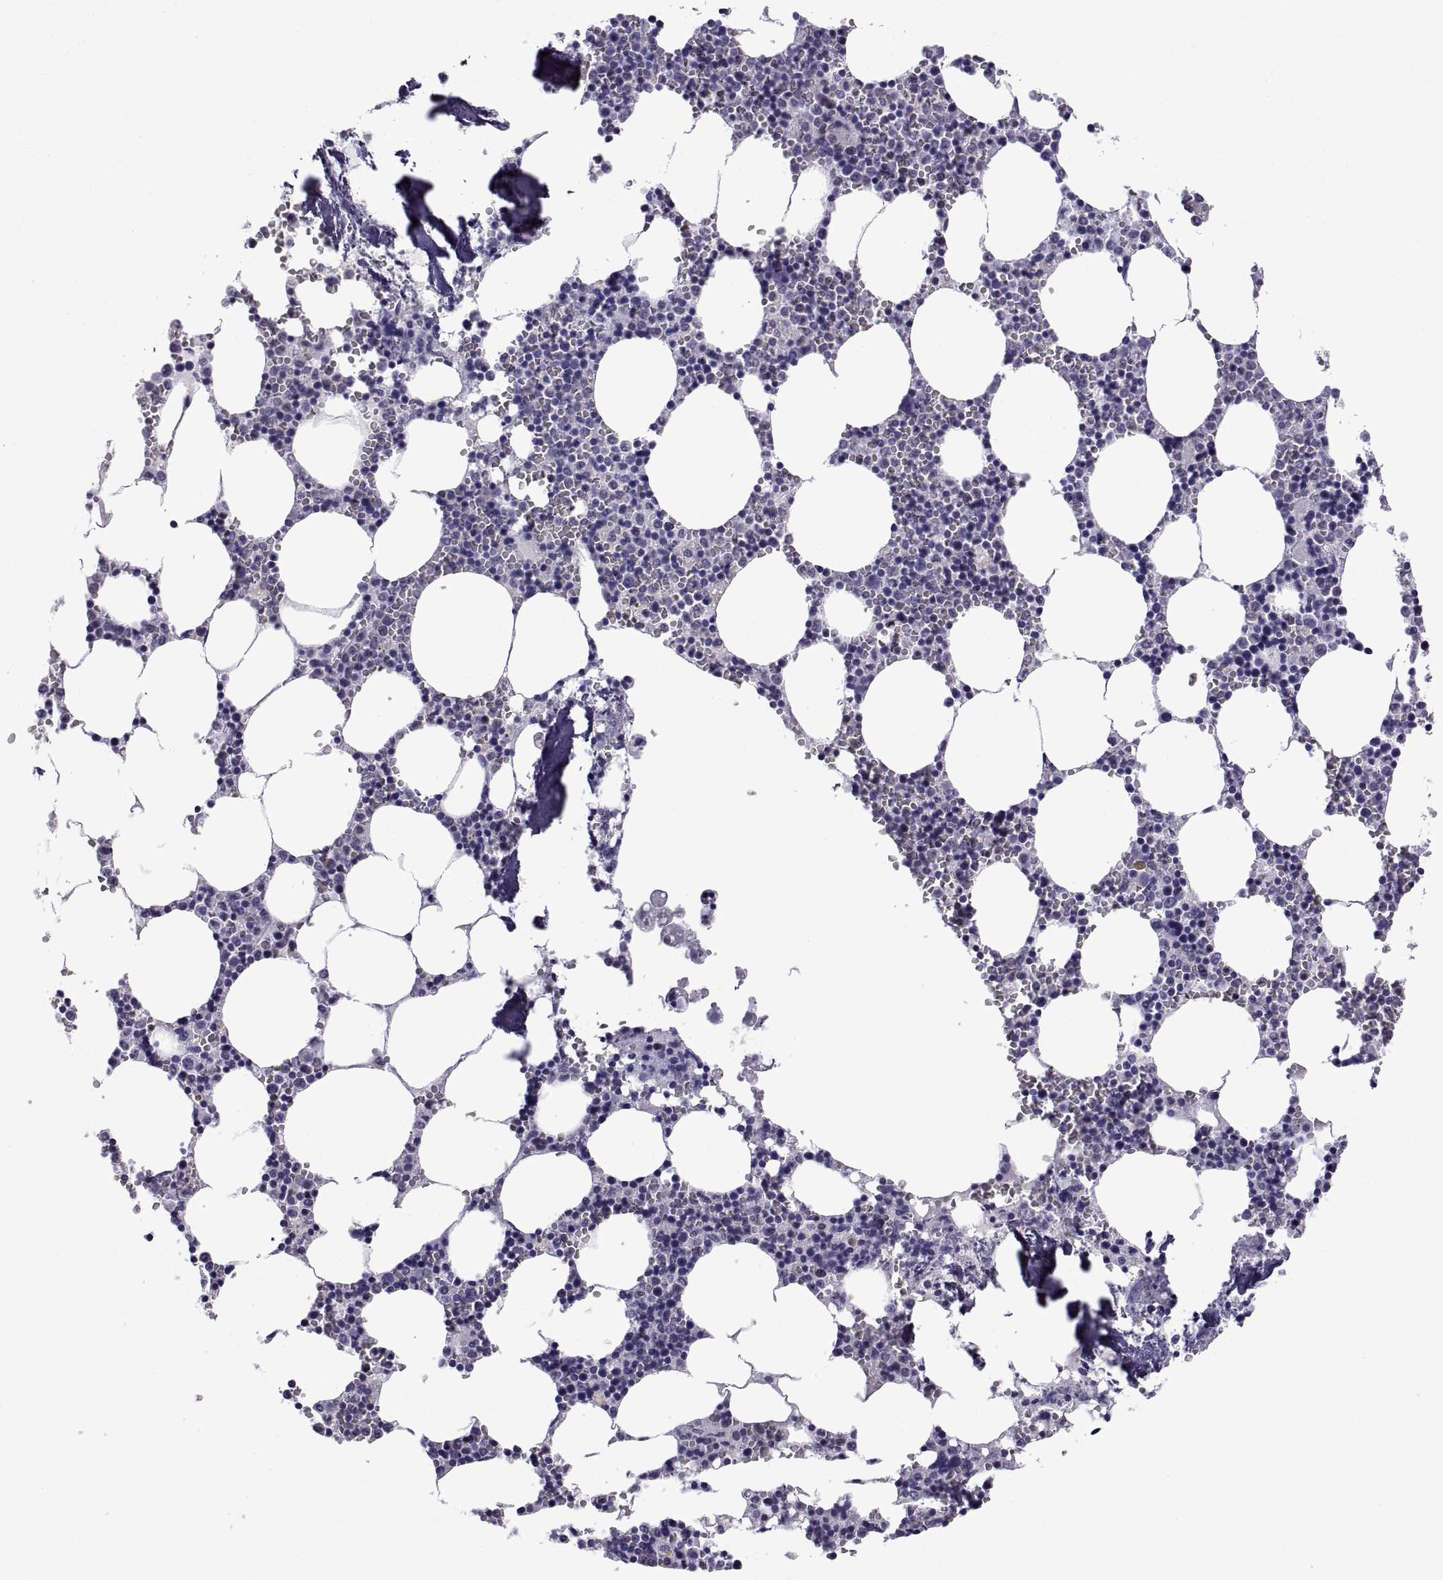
{"staining": {"intensity": "negative", "quantity": "none", "location": "none"}, "tissue": "bone marrow", "cell_type": "Hematopoietic cells", "image_type": "normal", "snomed": [{"axis": "morphology", "description": "Normal tissue, NOS"}, {"axis": "topography", "description": "Bone marrow"}], "caption": "Protein analysis of benign bone marrow displays no significant expression in hematopoietic cells. The staining was performed using DAB to visualize the protein expression in brown, while the nuclei were stained in blue with hematoxylin (Magnification: 20x).", "gene": "C3orf22", "patient": {"sex": "female", "age": 64}}